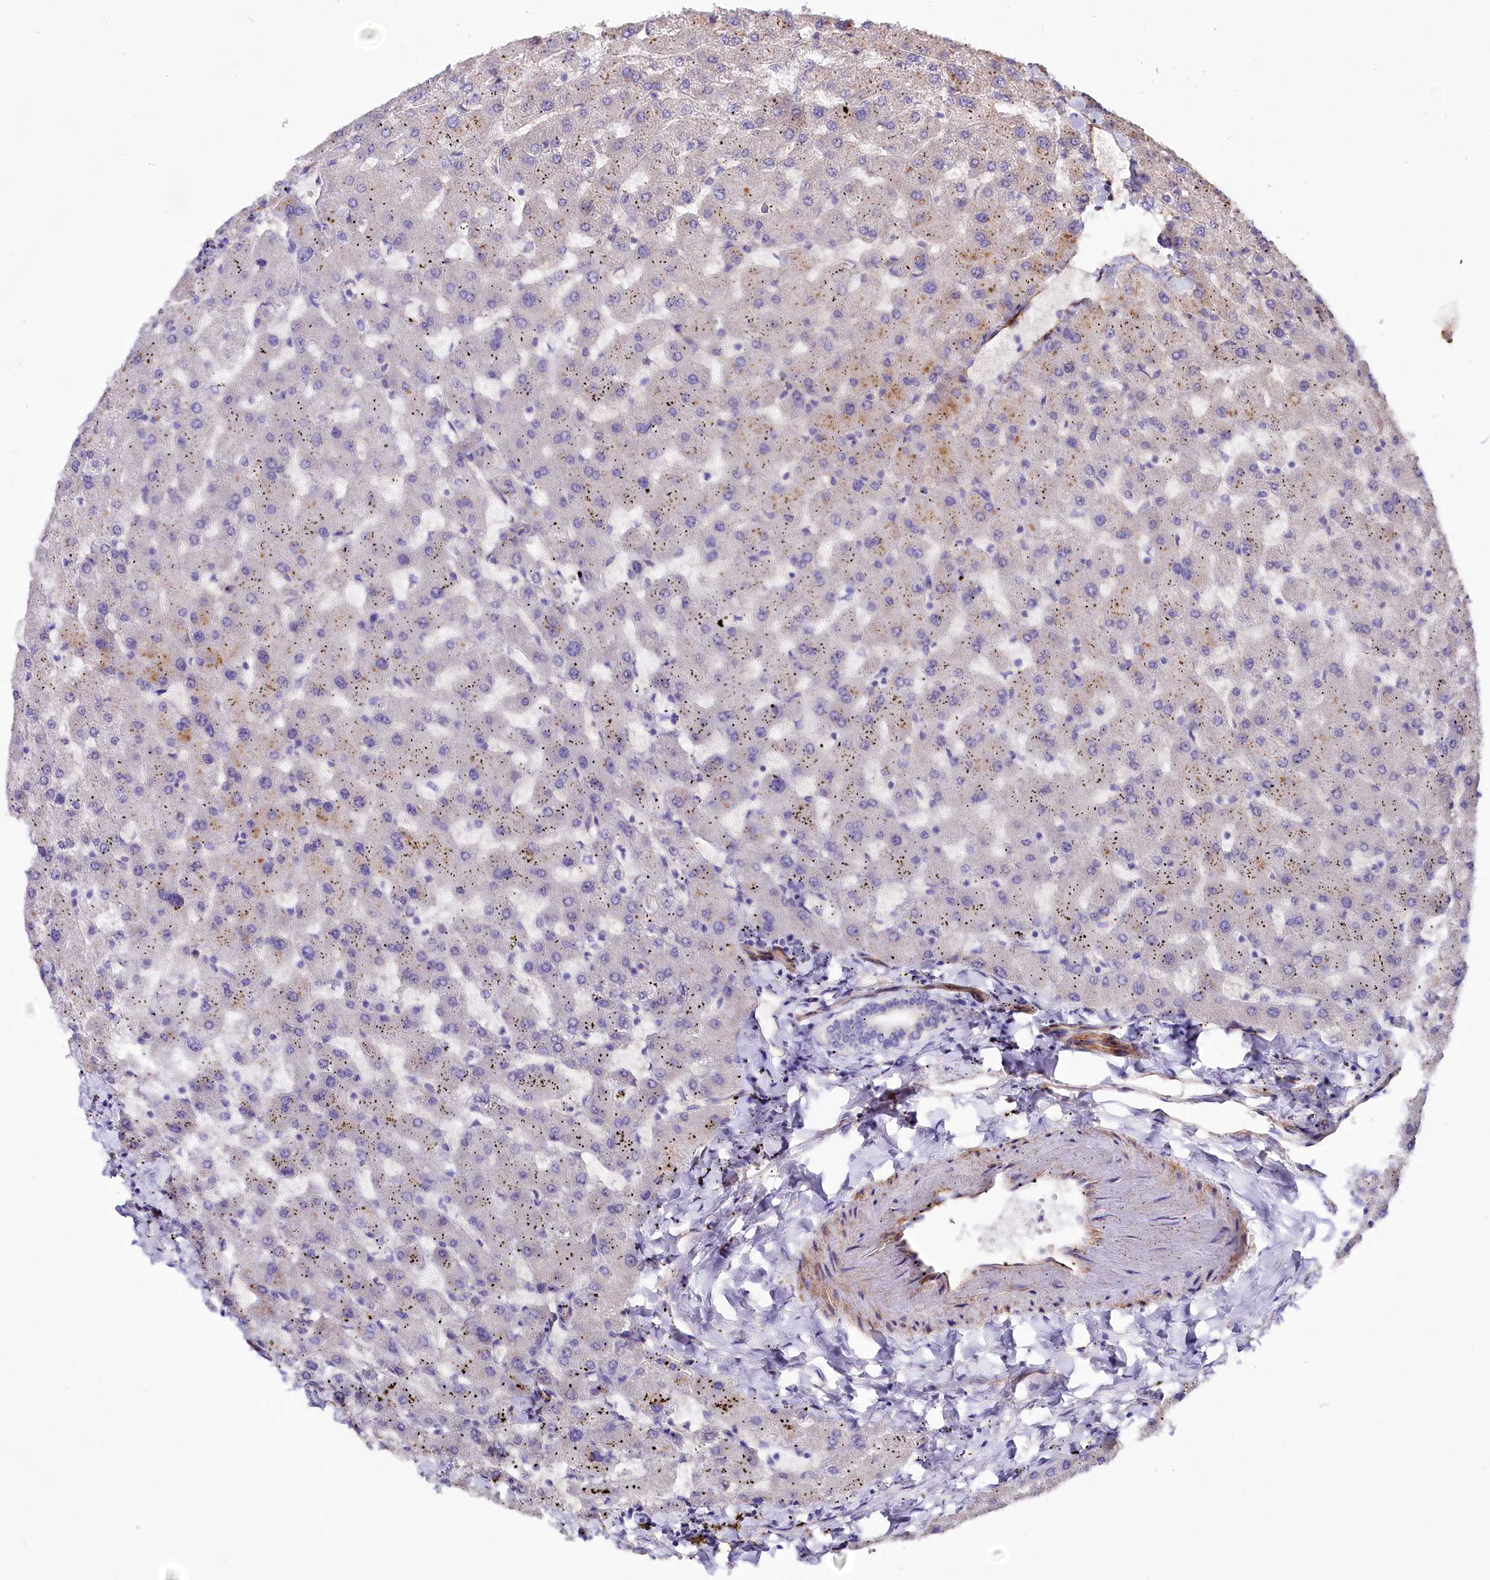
{"staining": {"intensity": "negative", "quantity": "none", "location": "none"}, "tissue": "liver", "cell_type": "Cholangiocytes", "image_type": "normal", "snomed": [{"axis": "morphology", "description": "Normal tissue, NOS"}, {"axis": "topography", "description": "Liver"}], "caption": "Photomicrograph shows no significant protein staining in cholangiocytes of normal liver.", "gene": "SPATS2", "patient": {"sex": "female", "age": 63}}